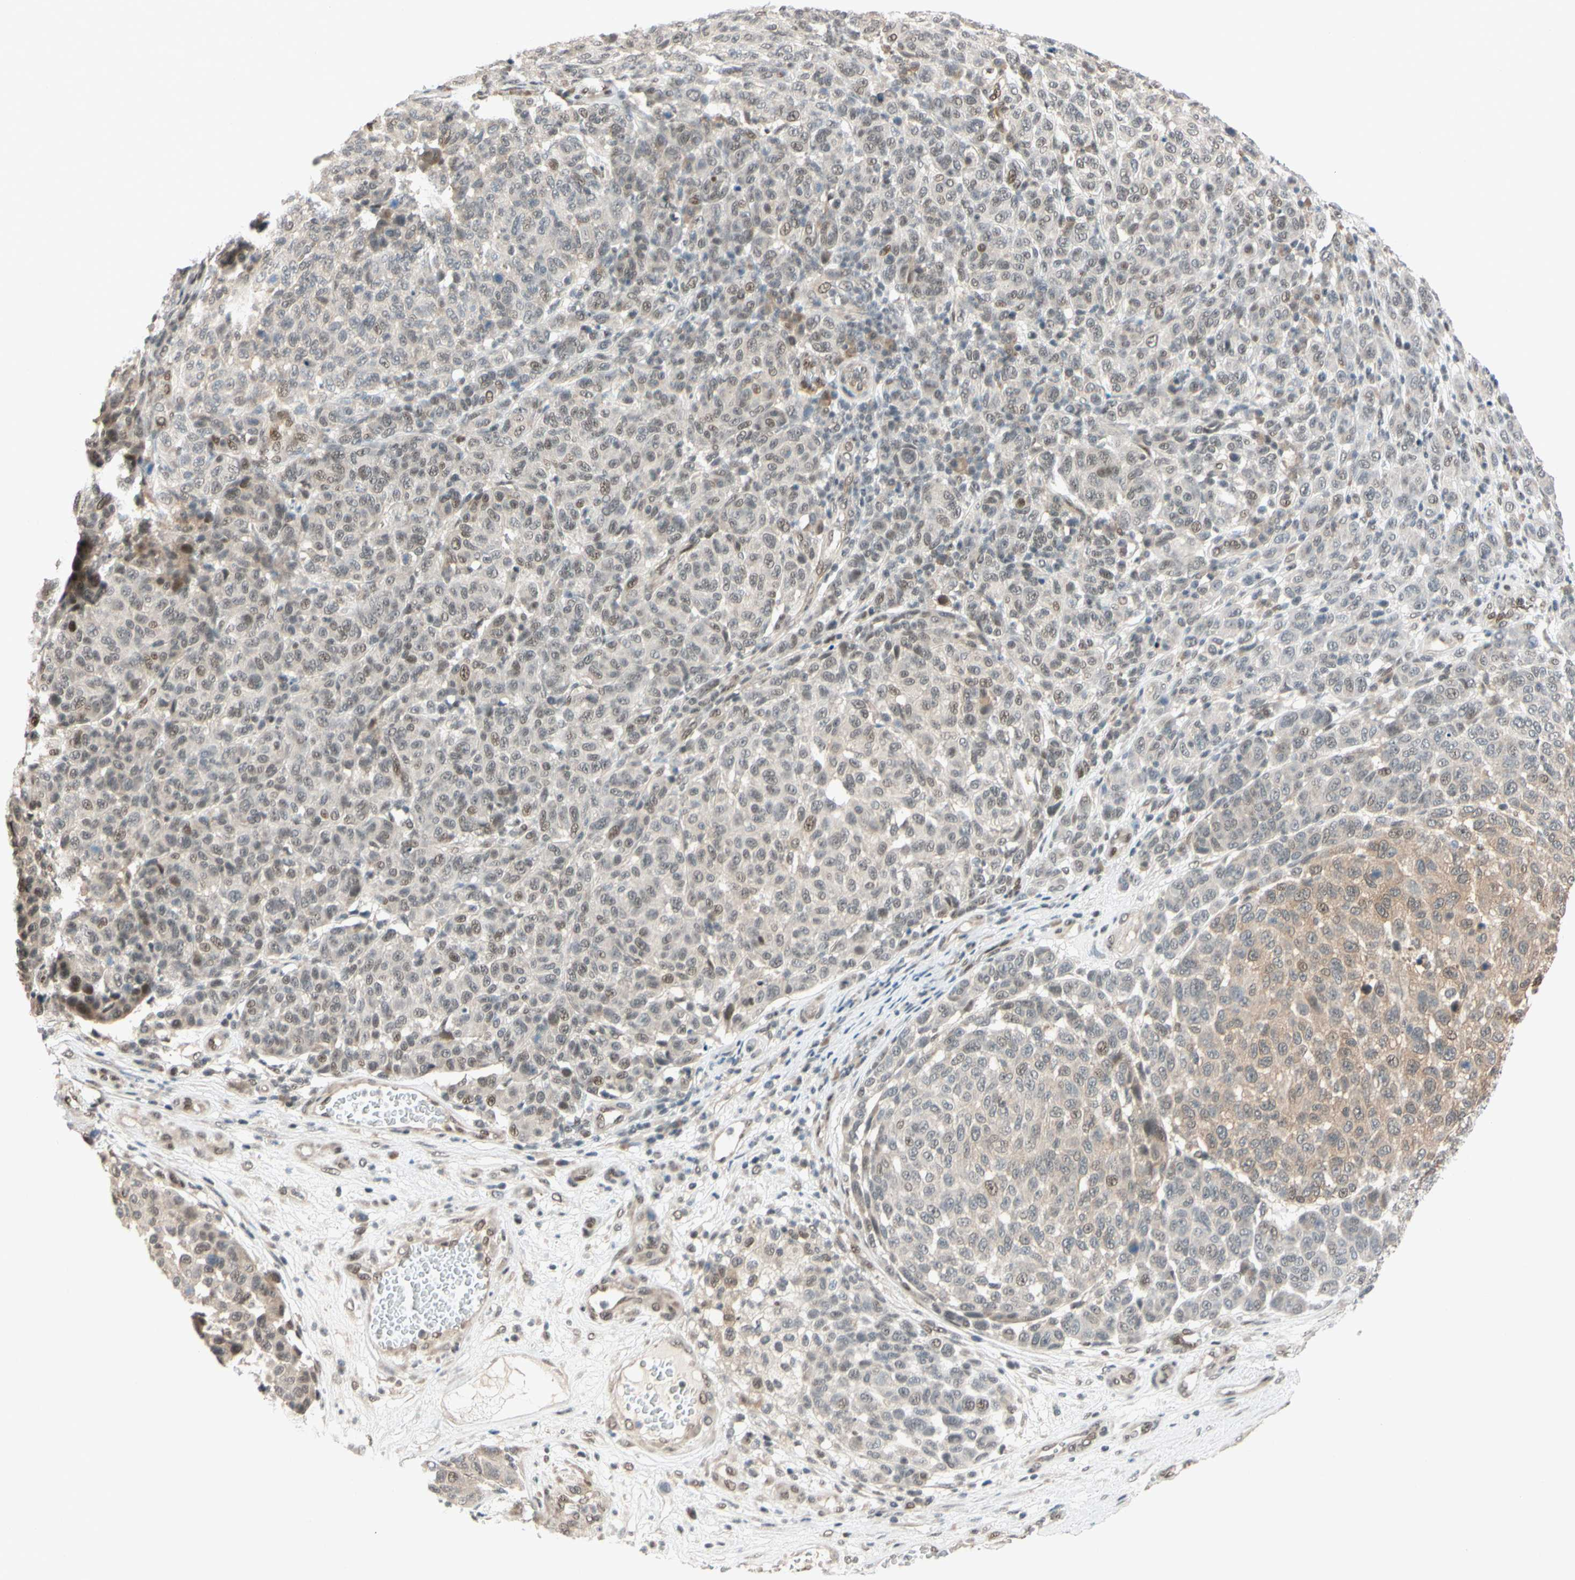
{"staining": {"intensity": "weak", "quantity": "25%-75%", "location": "cytoplasmic/membranous,nuclear"}, "tissue": "melanoma", "cell_type": "Tumor cells", "image_type": "cancer", "snomed": [{"axis": "morphology", "description": "Malignant melanoma, NOS"}, {"axis": "topography", "description": "Skin"}], "caption": "Weak cytoplasmic/membranous and nuclear protein staining is appreciated in about 25%-75% of tumor cells in melanoma. The protein is stained brown, and the nuclei are stained in blue (DAB IHC with brightfield microscopy, high magnification).", "gene": "TAF4", "patient": {"sex": "male", "age": 59}}